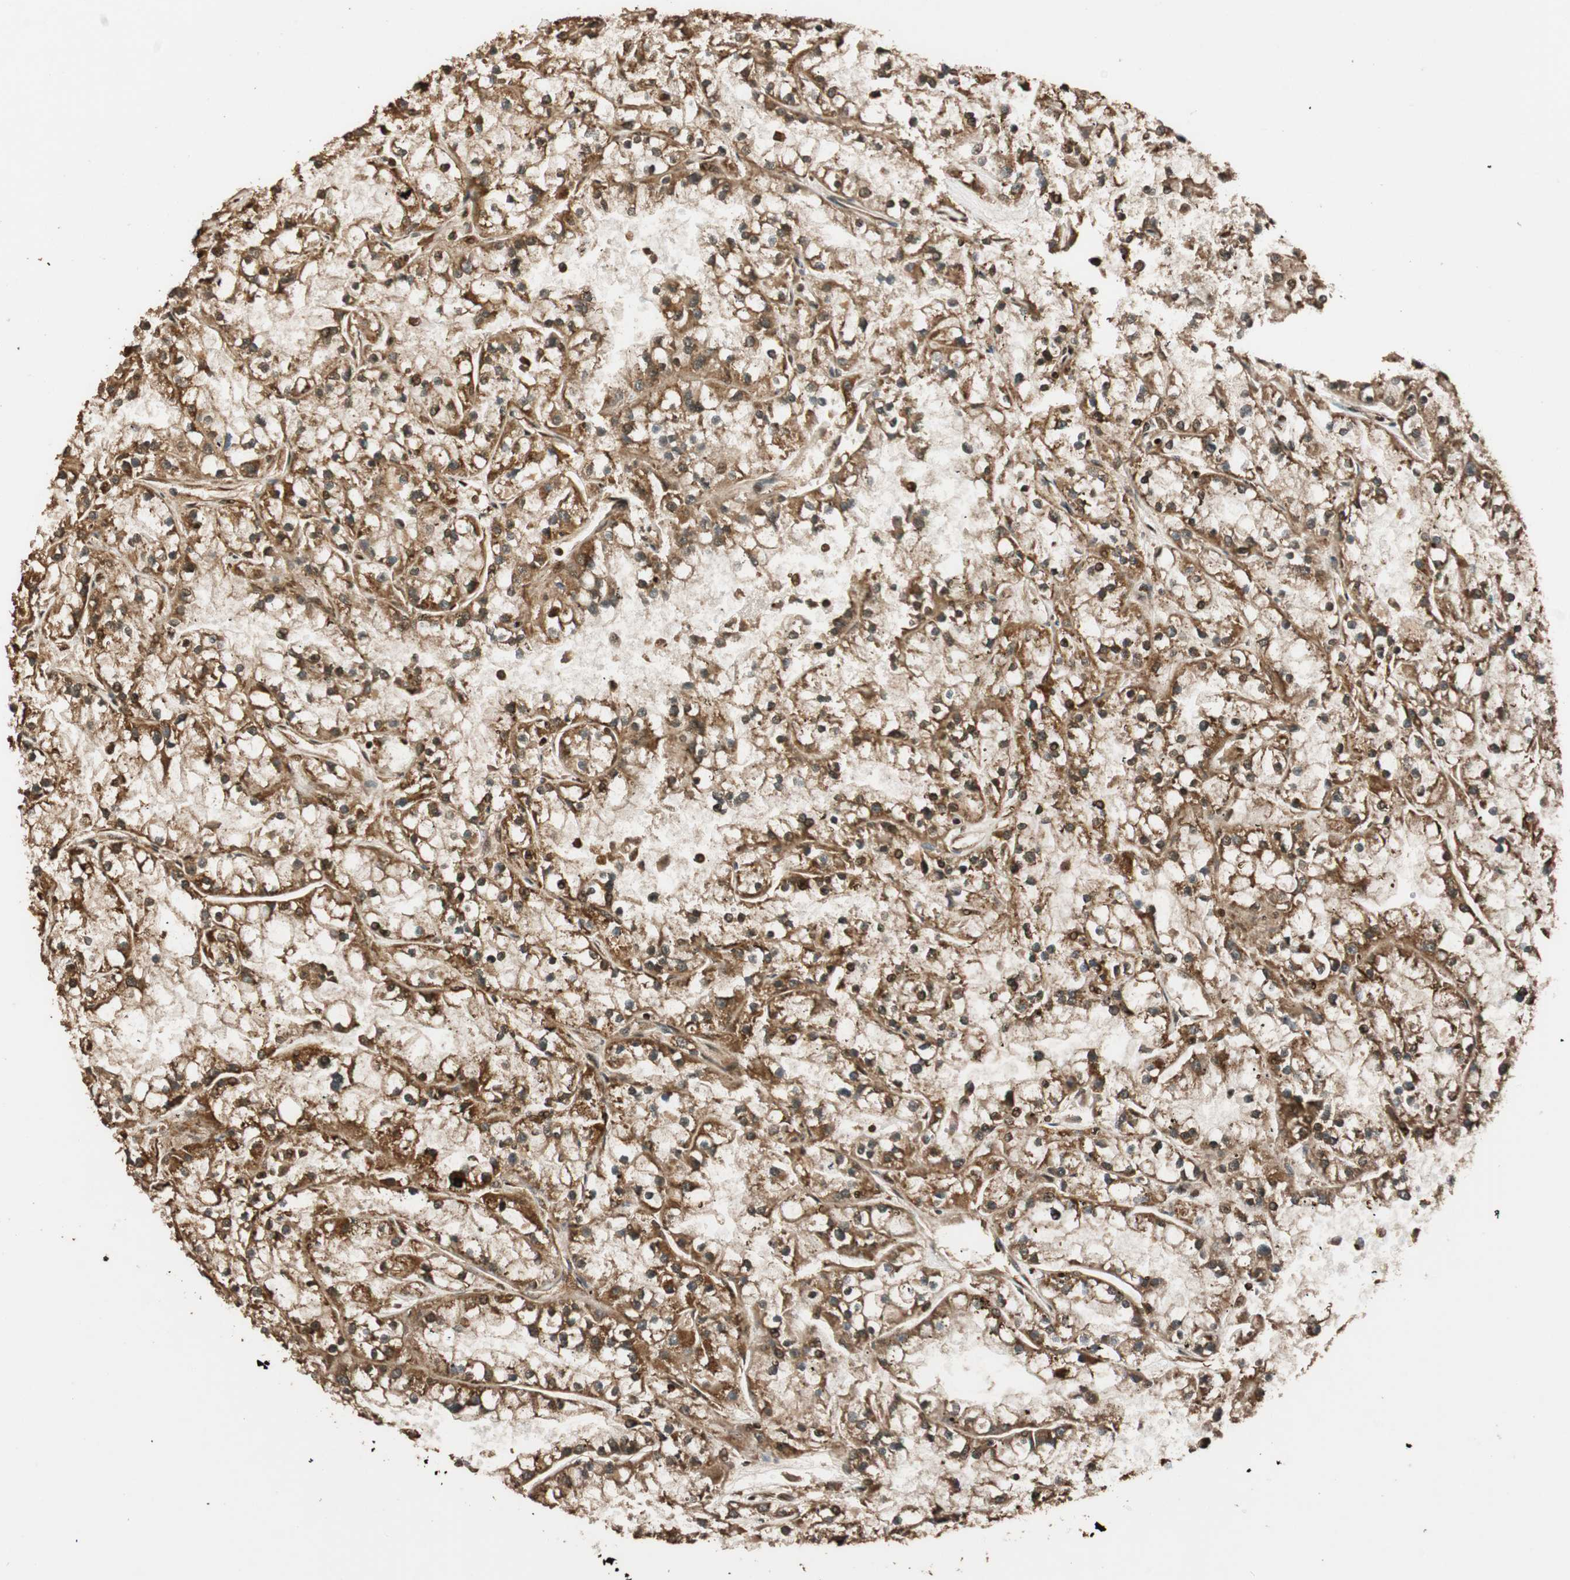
{"staining": {"intensity": "strong", "quantity": ">75%", "location": "cytoplasmic/membranous,nuclear"}, "tissue": "renal cancer", "cell_type": "Tumor cells", "image_type": "cancer", "snomed": [{"axis": "morphology", "description": "Adenocarcinoma, NOS"}, {"axis": "topography", "description": "Kidney"}], "caption": "Immunohistochemistry (IHC) histopathology image of human renal cancer stained for a protein (brown), which displays high levels of strong cytoplasmic/membranous and nuclear staining in about >75% of tumor cells.", "gene": "ALKBH5", "patient": {"sex": "female", "age": 52}}